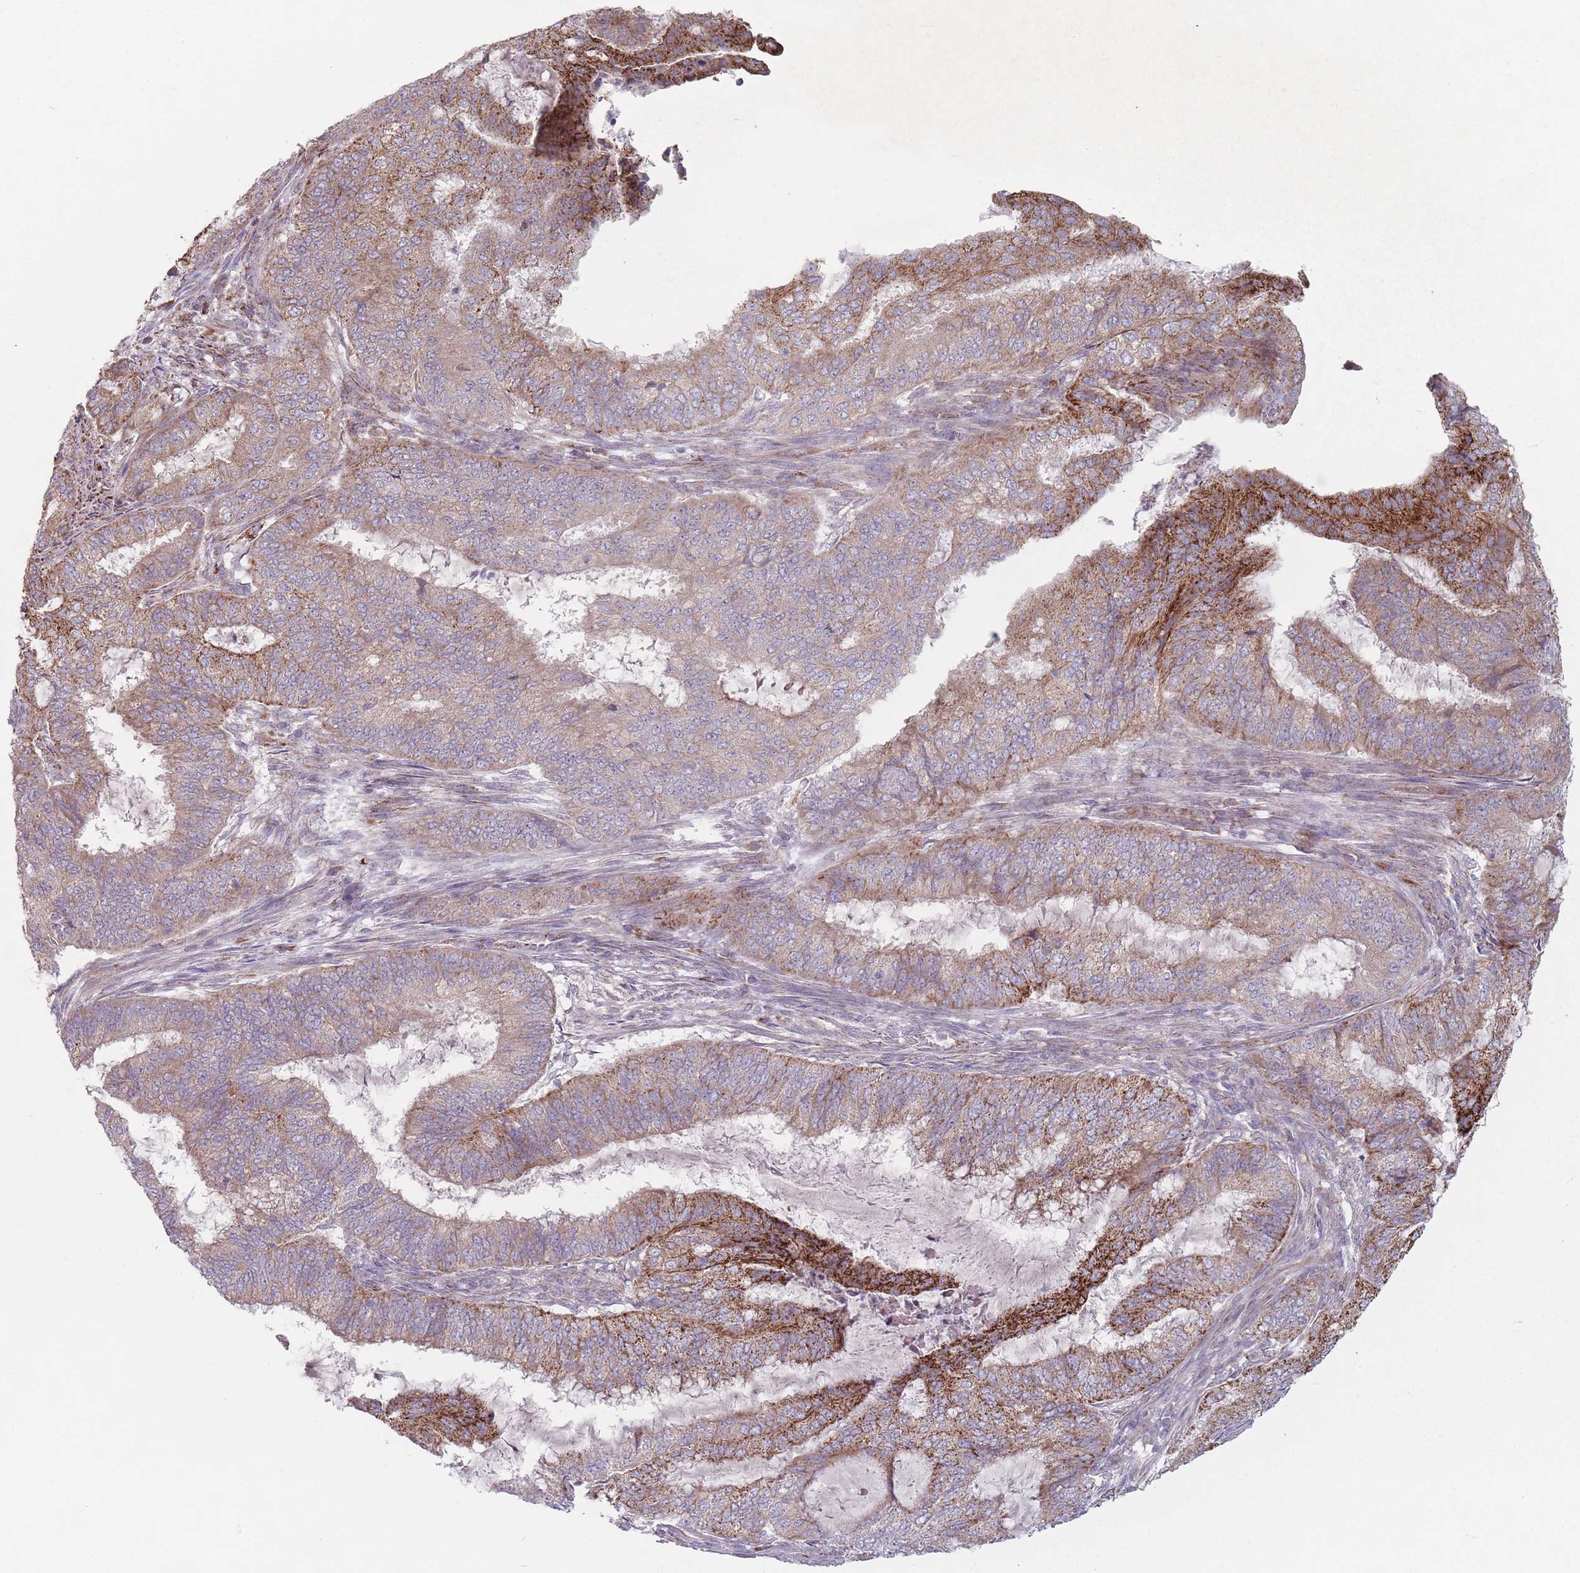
{"staining": {"intensity": "strong", "quantity": "25%-75%", "location": "cytoplasmic/membranous"}, "tissue": "endometrial cancer", "cell_type": "Tumor cells", "image_type": "cancer", "snomed": [{"axis": "morphology", "description": "Adenocarcinoma, NOS"}, {"axis": "topography", "description": "Endometrium"}], "caption": "Endometrial cancer (adenocarcinoma) stained with a brown dye displays strong cytoplasmic/membranous positive expression in approximately 25%-75% of tumor cells.", "gene": "OR10Q1", "patient": {"sex": "female", "age": 51}}